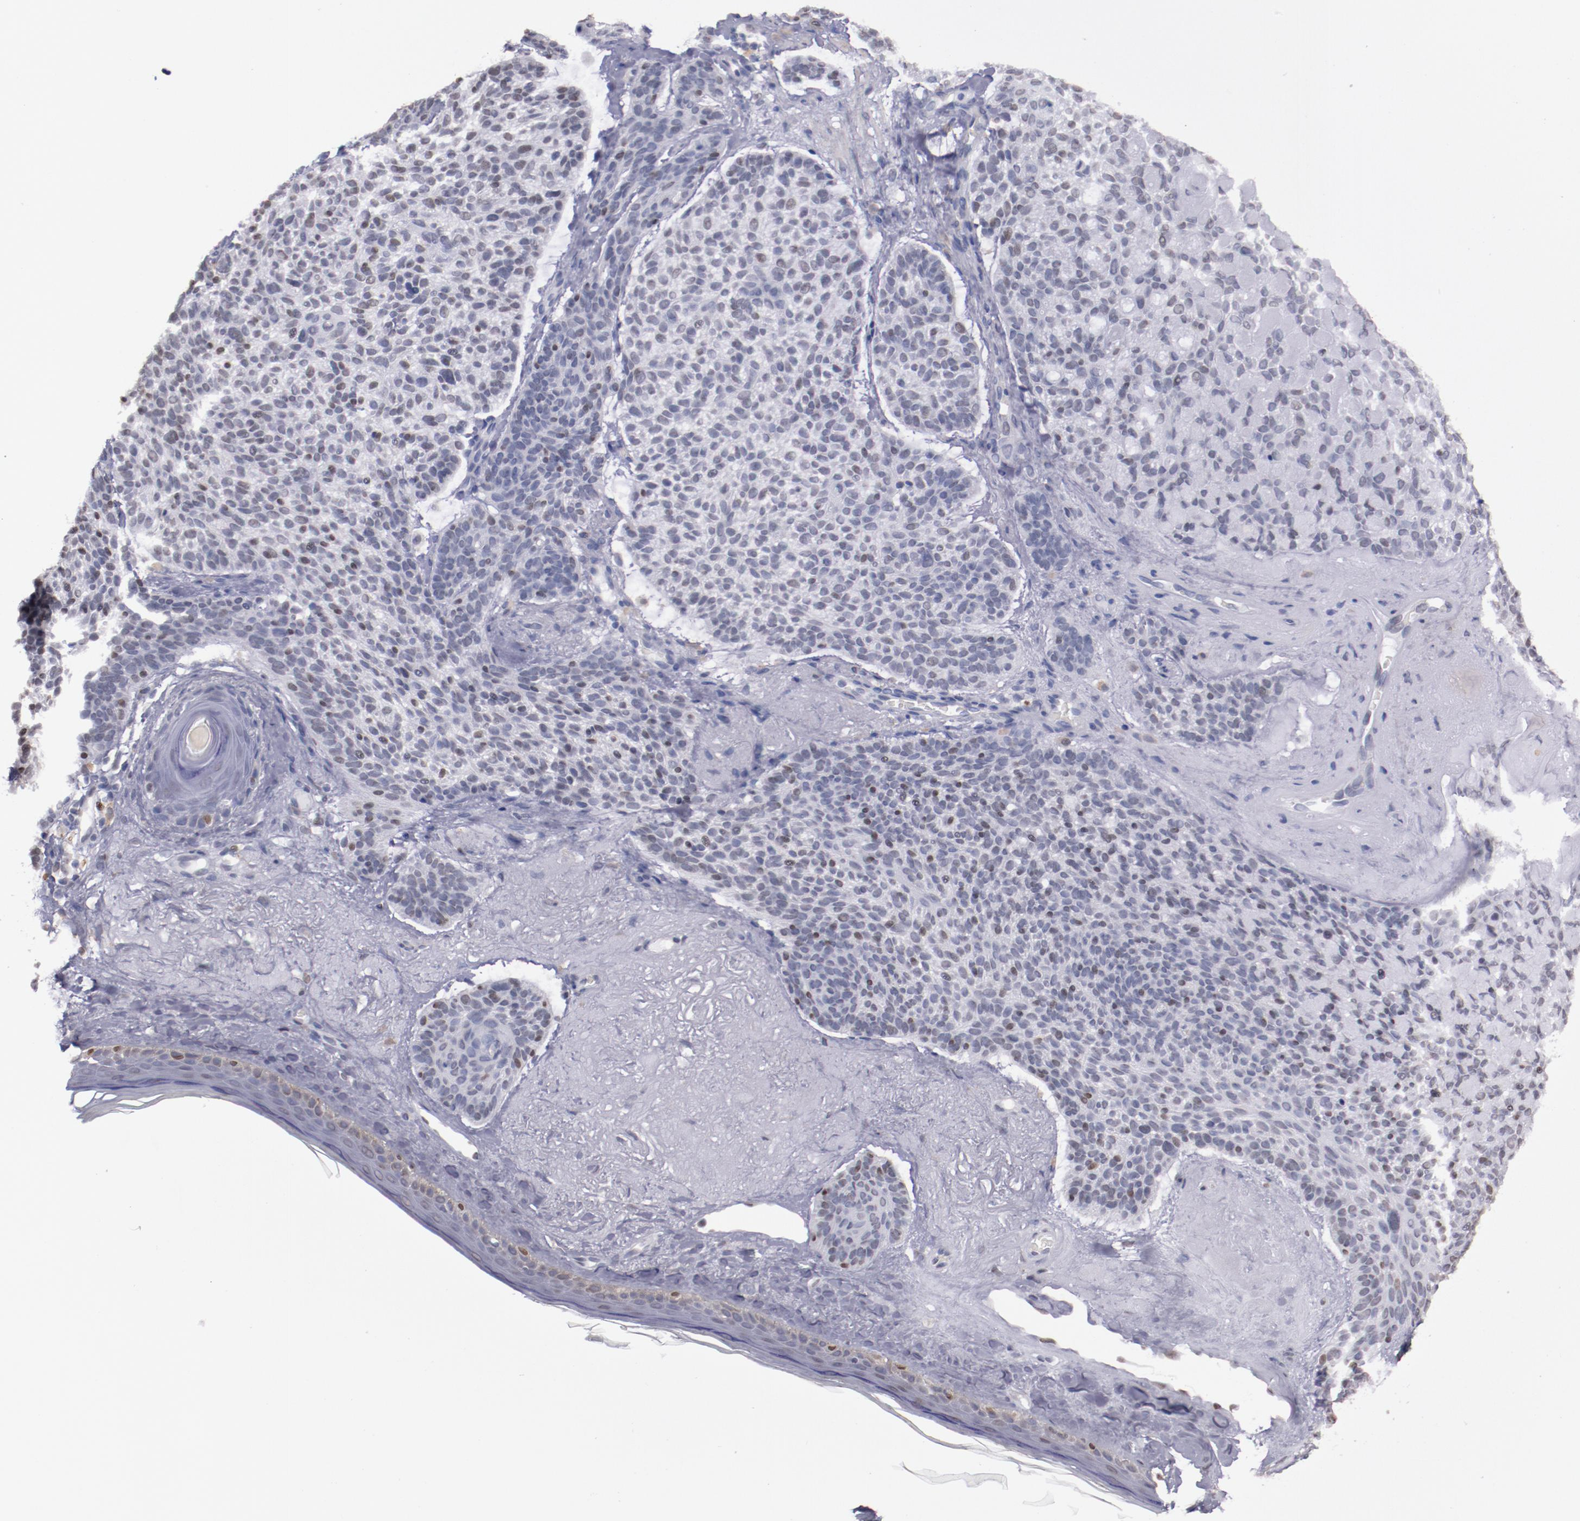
{"staining": {"intensity": "weak", "quantity": "<25%", "location": "nuclear"}, "tissue": "skin cancer", "cell_type": "Tumor cells", "image_type": "cancer", "snomed": [{"axis": "morphology", "description": "Normal tissue, NOS"}, {"axis": "morphology", "description": "Basal cell carcinoma"}, {"axis": "topography", "description": "Skin"}], "caption": "DAB (3,3'-diaminobenzidine) immunohistochemical staining of basal cell carcinoma (skin) exhibits no significant staining in tumor cells.", "gene": "IRF4", "patient": {"sex": "female", "age": 70}}